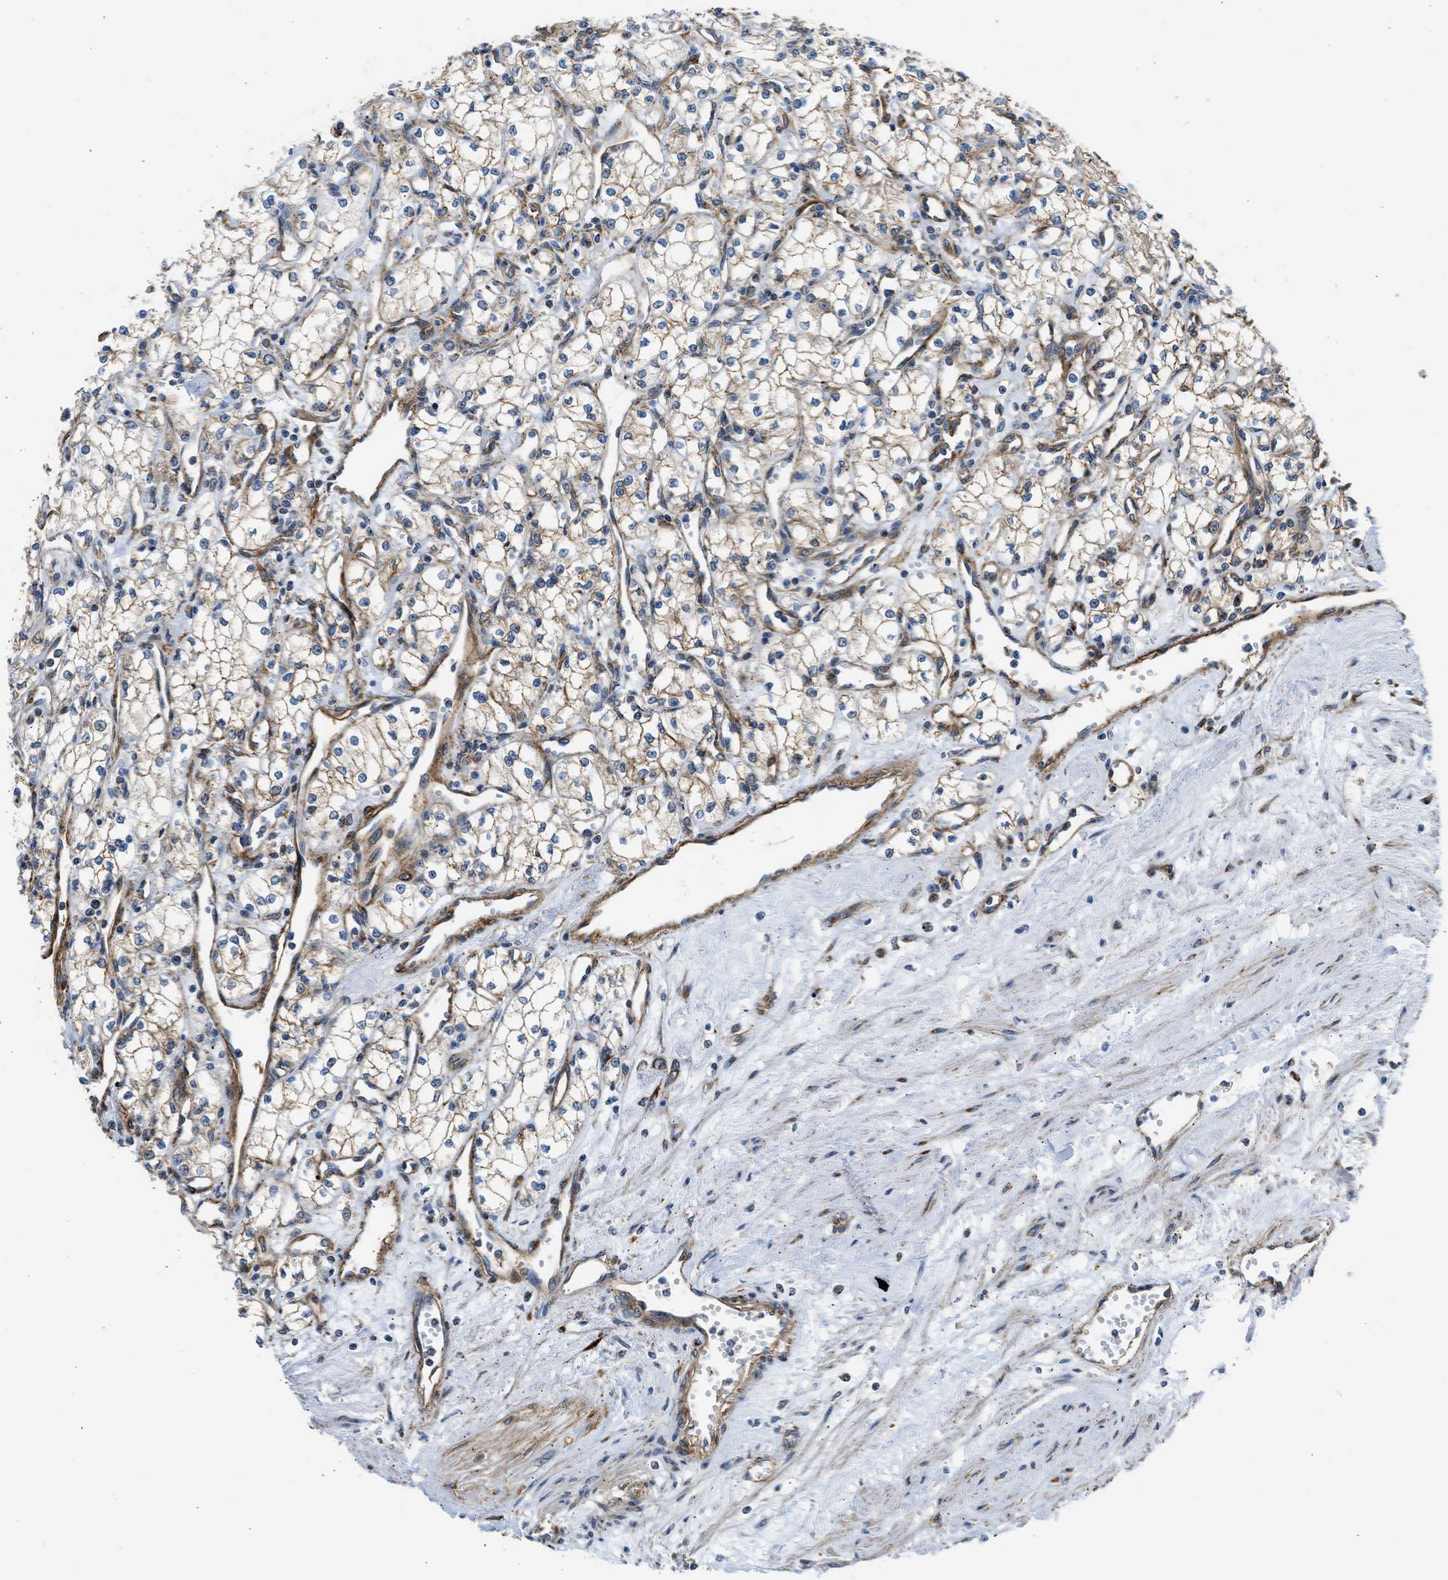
{"staining": {"intensity": "weak", "quantity": ">75%", "location": "cytoplasmic/membranous"}, "tissue": "renal cancer", "cell_type": "Tumor cells", "image_type": "cancer", "snomed": [{"axis": "morphology", "description": "Adenocarcinoma, NOS"}, {"axis": "topography", "description": "Kidney"}], "caption": "This is an image of immunohistochemistry (IHC) staining of renal adenocarcinoma, which shows weak expression in the cytoplasmic/membranous of tumor cells.", "gene": "SEPTIN2", "patient": {"sex": "male", "age": 59}}